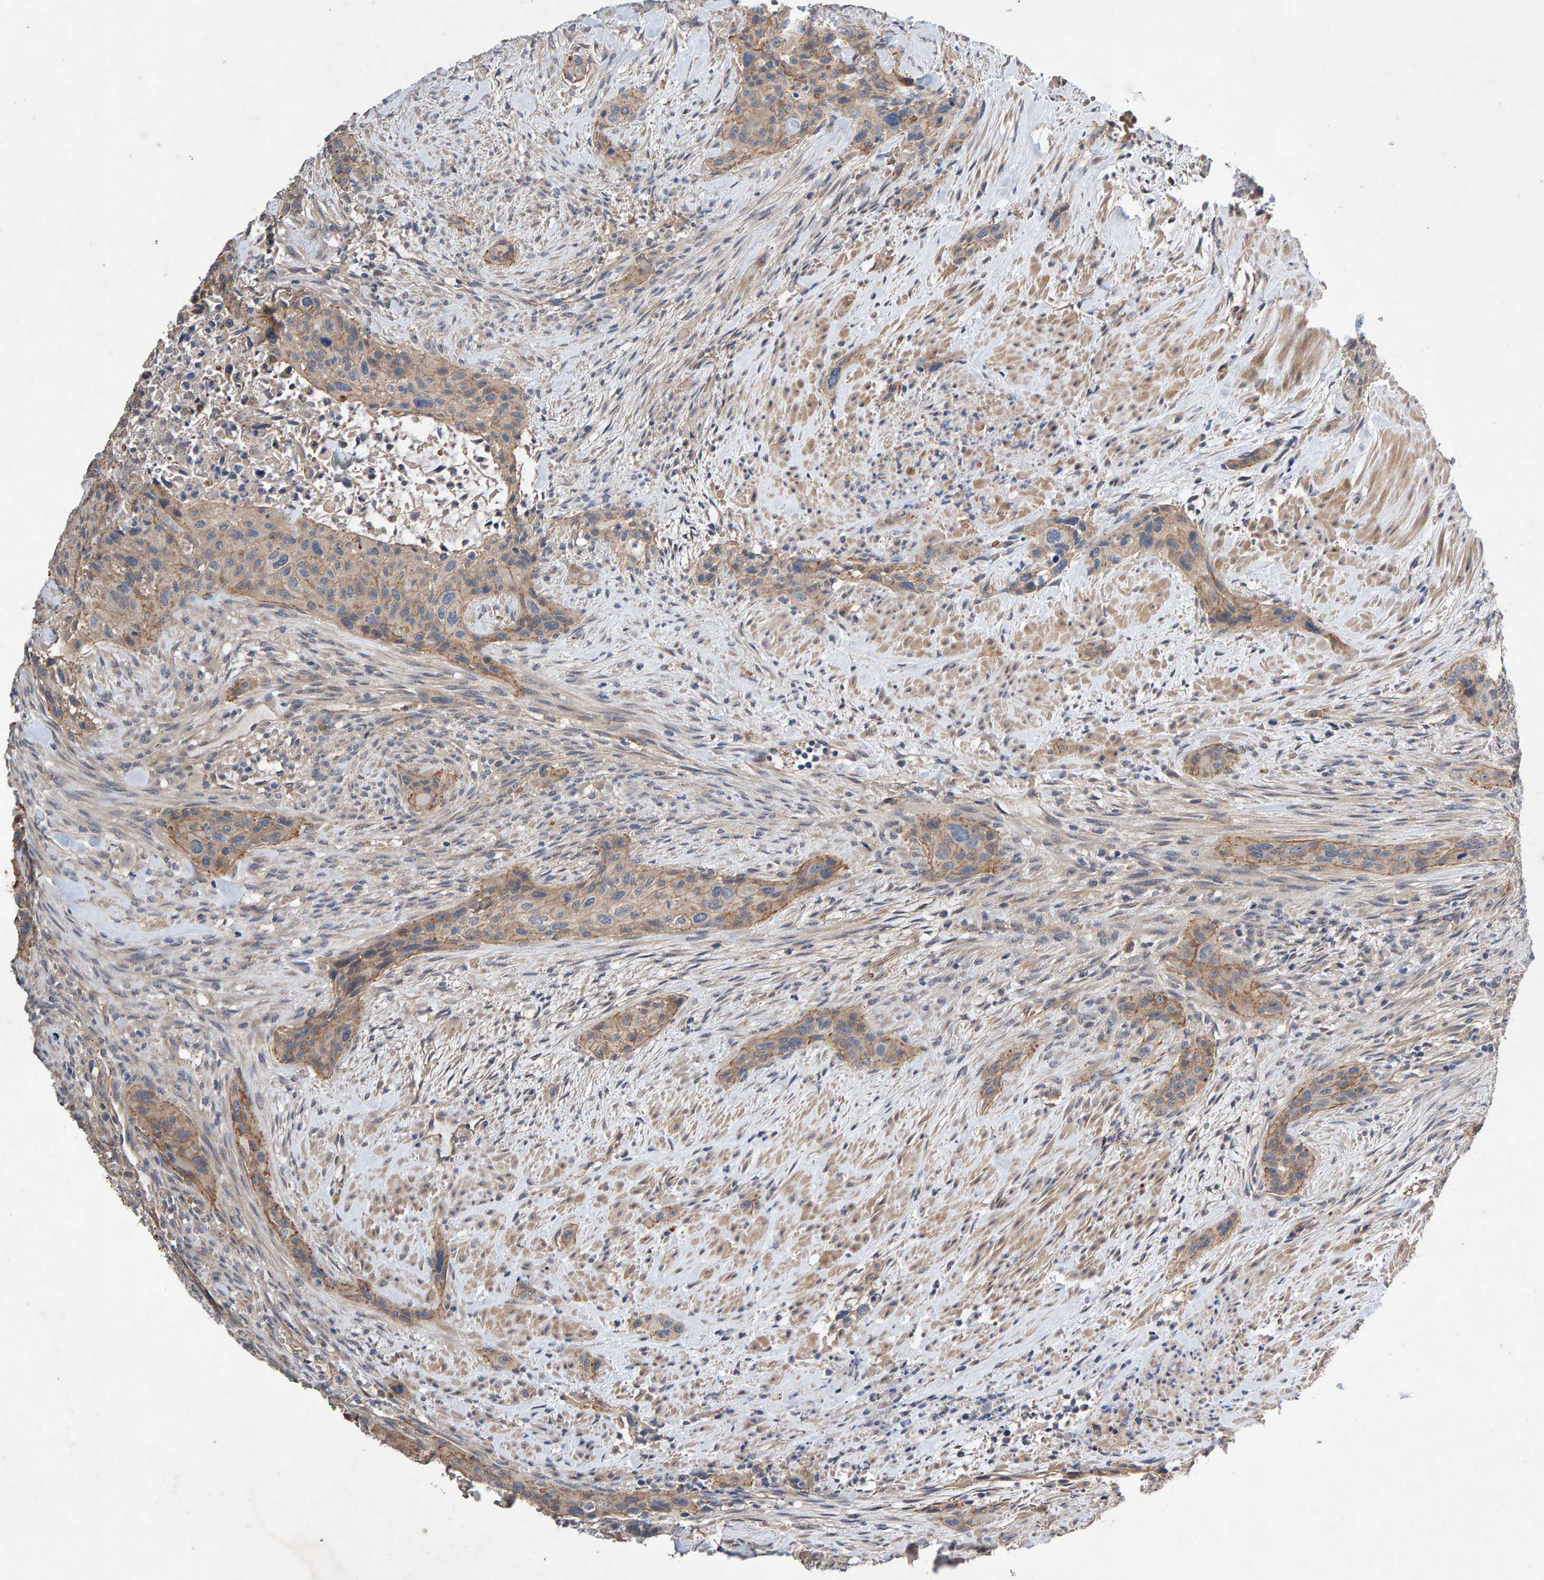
{"staining": {"intensity": "weak", "quantity": "25%-75%", "location": "cytoplasmic/membranous"}, "tissue": "urothelial cancer", "cell_type": "Tumor cells", "image_type": "cancer", "snomed": [{"axis": "morphology", "description": "Urothelial carcinoma, High grade"}, {"axis": "topography", "description": "Urinary bladder"}], "caption": "This image reveals immunohistochemistry staining of urothelial cancer, with low weak cytoplasmic/membranous positivity in about 25%-75% of tumor cells.", "gene": "EFR3A", "patient": {"sex": "male", "age": 35}}